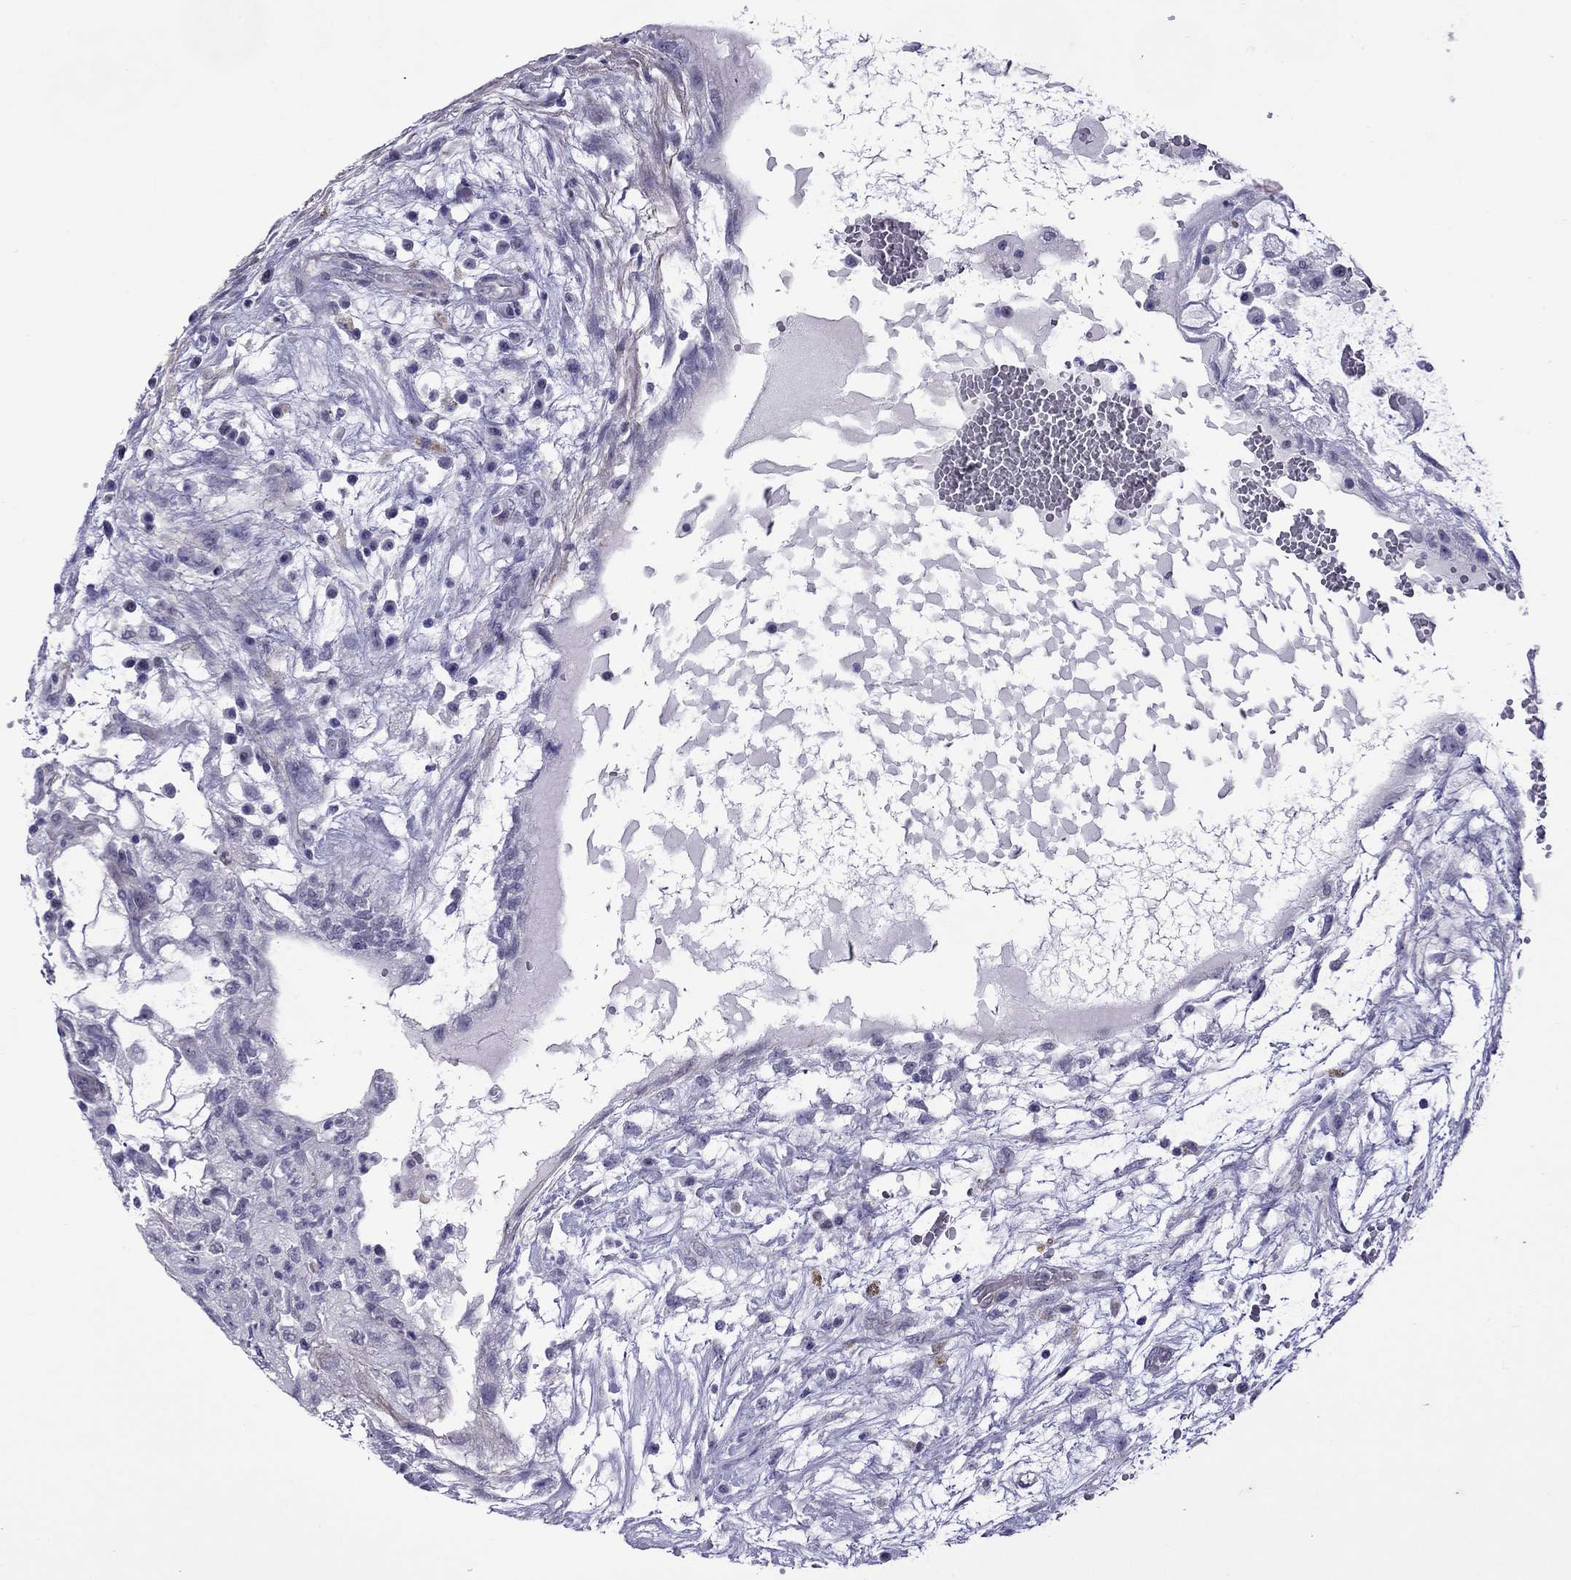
{"staining": {"intensity": "negative", "quantity": "none", "location": "none"}, "tissue": "testis cancer", "cell_type": "Tumor cells", "image_type": "cancer", "snomed": [{"axis": "morphology", "description": "Normal tissue, NOS"}, {"axis": "morphology", "description": "Carcinoma, Embryonal, NOS"}, {"axis": "topography", "description": "Testis"}, {"axis": "topography", "description": "Epididymis"}], "caption": "Human testis cancer stained for a protein using IHC exhibits no staining in tumor cells.", "gene": "CHRNA5", "patient": {"sex": "male", "age": 32}}